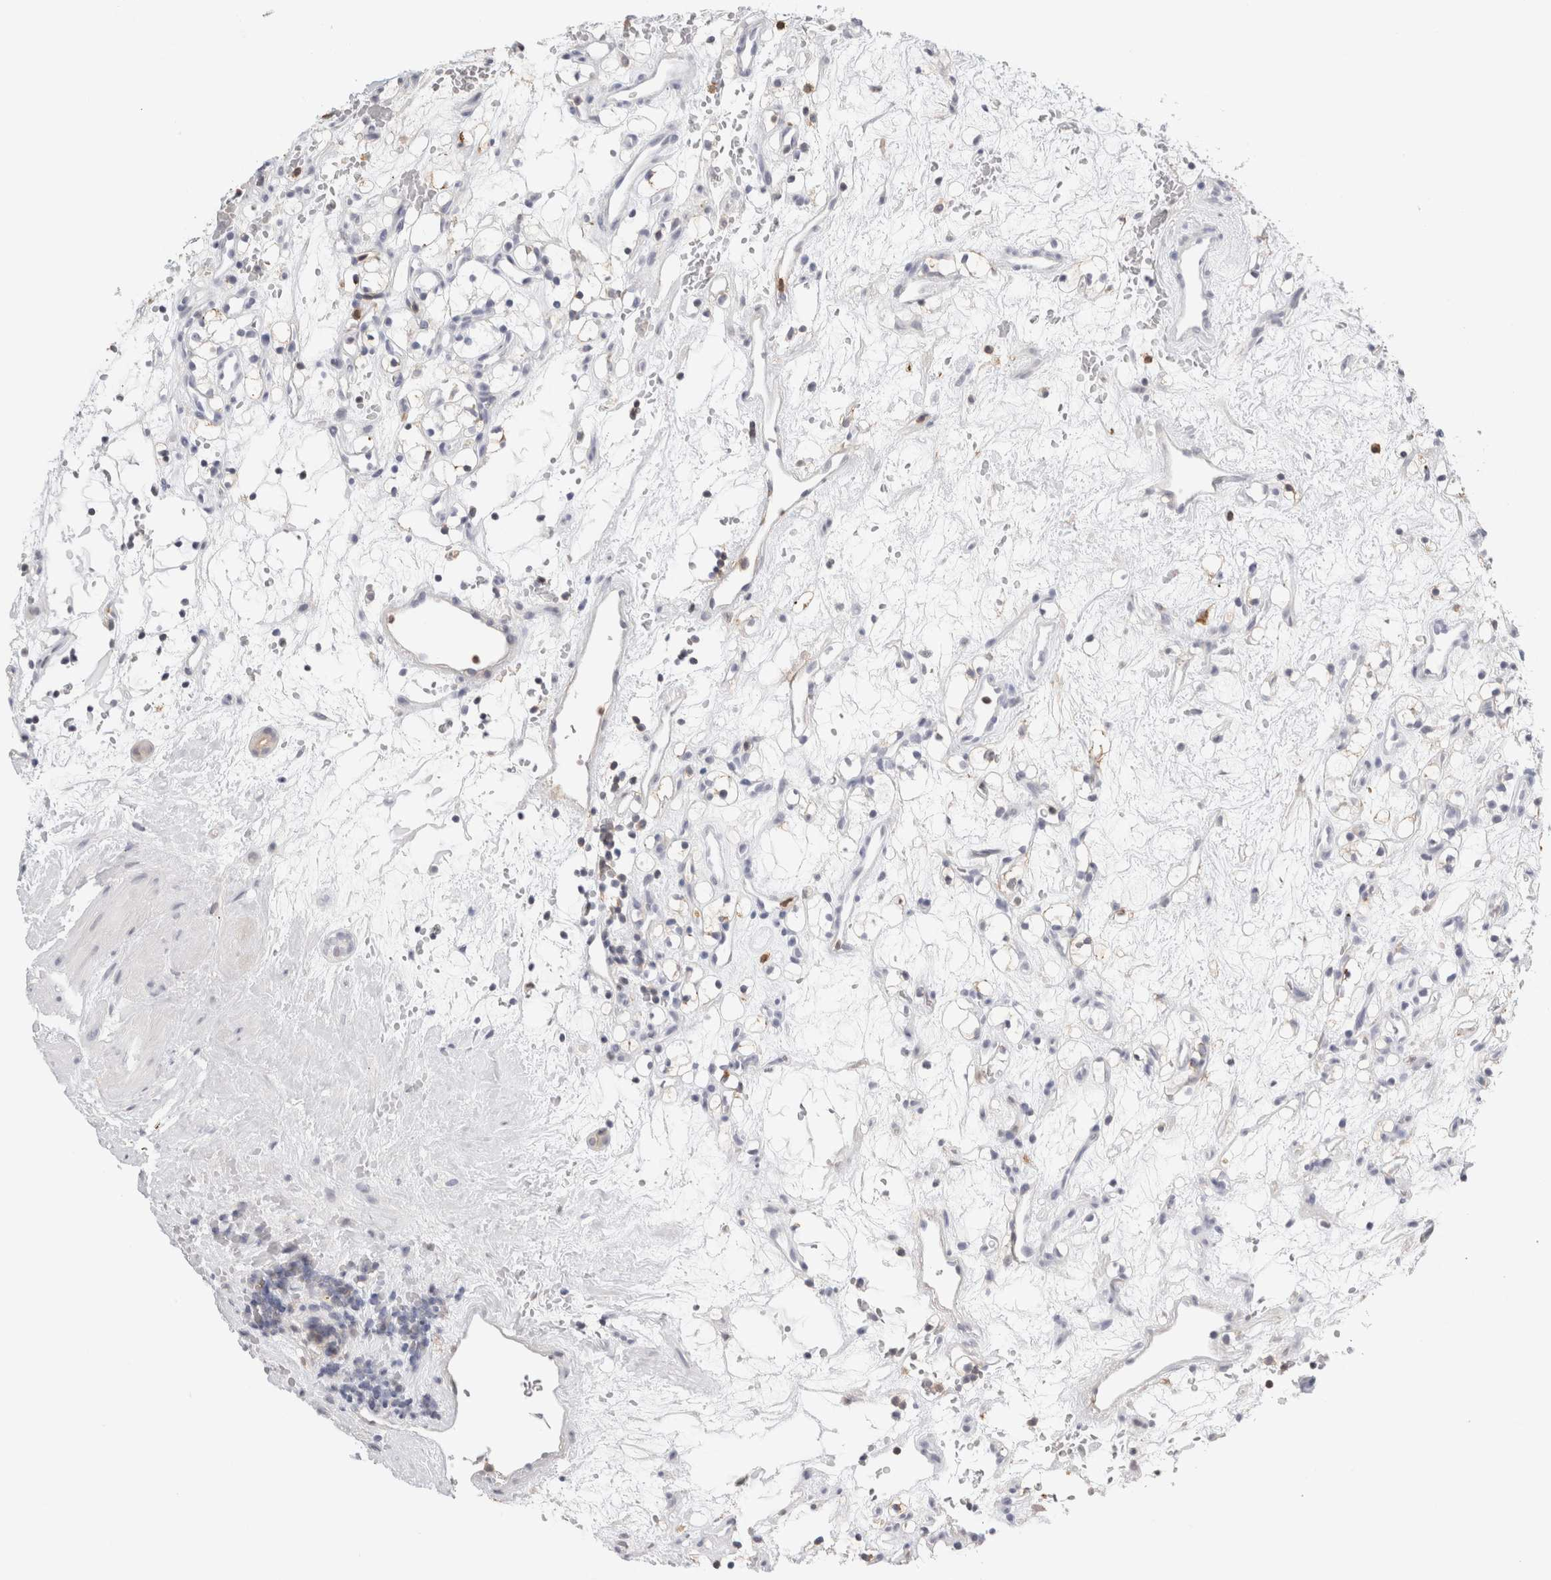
{"staining": {"intensity": "negative", "quantity": "none", "location": "none"}, "tissue": "renal cancer", "cell_type": "Tumor cells", "image_type": "cancer", "snomed": [{"axis": "morphology", "description": "Adenocarcinoma, NOS"}, {"axis": "topography", "description": "Kidney"}], "caption": "Tumor cells show no significant protein positivity in renal cancer (adenocarcinoma). (Stains: DAB (3,3'-diaminobenzidine) immunohistochemistry with hematoxylin counter stain, Microscopy: brightfield microscopy at high magnification).", "gene": "P2RY2", "patient": {"sex": "female", "age": 60}}